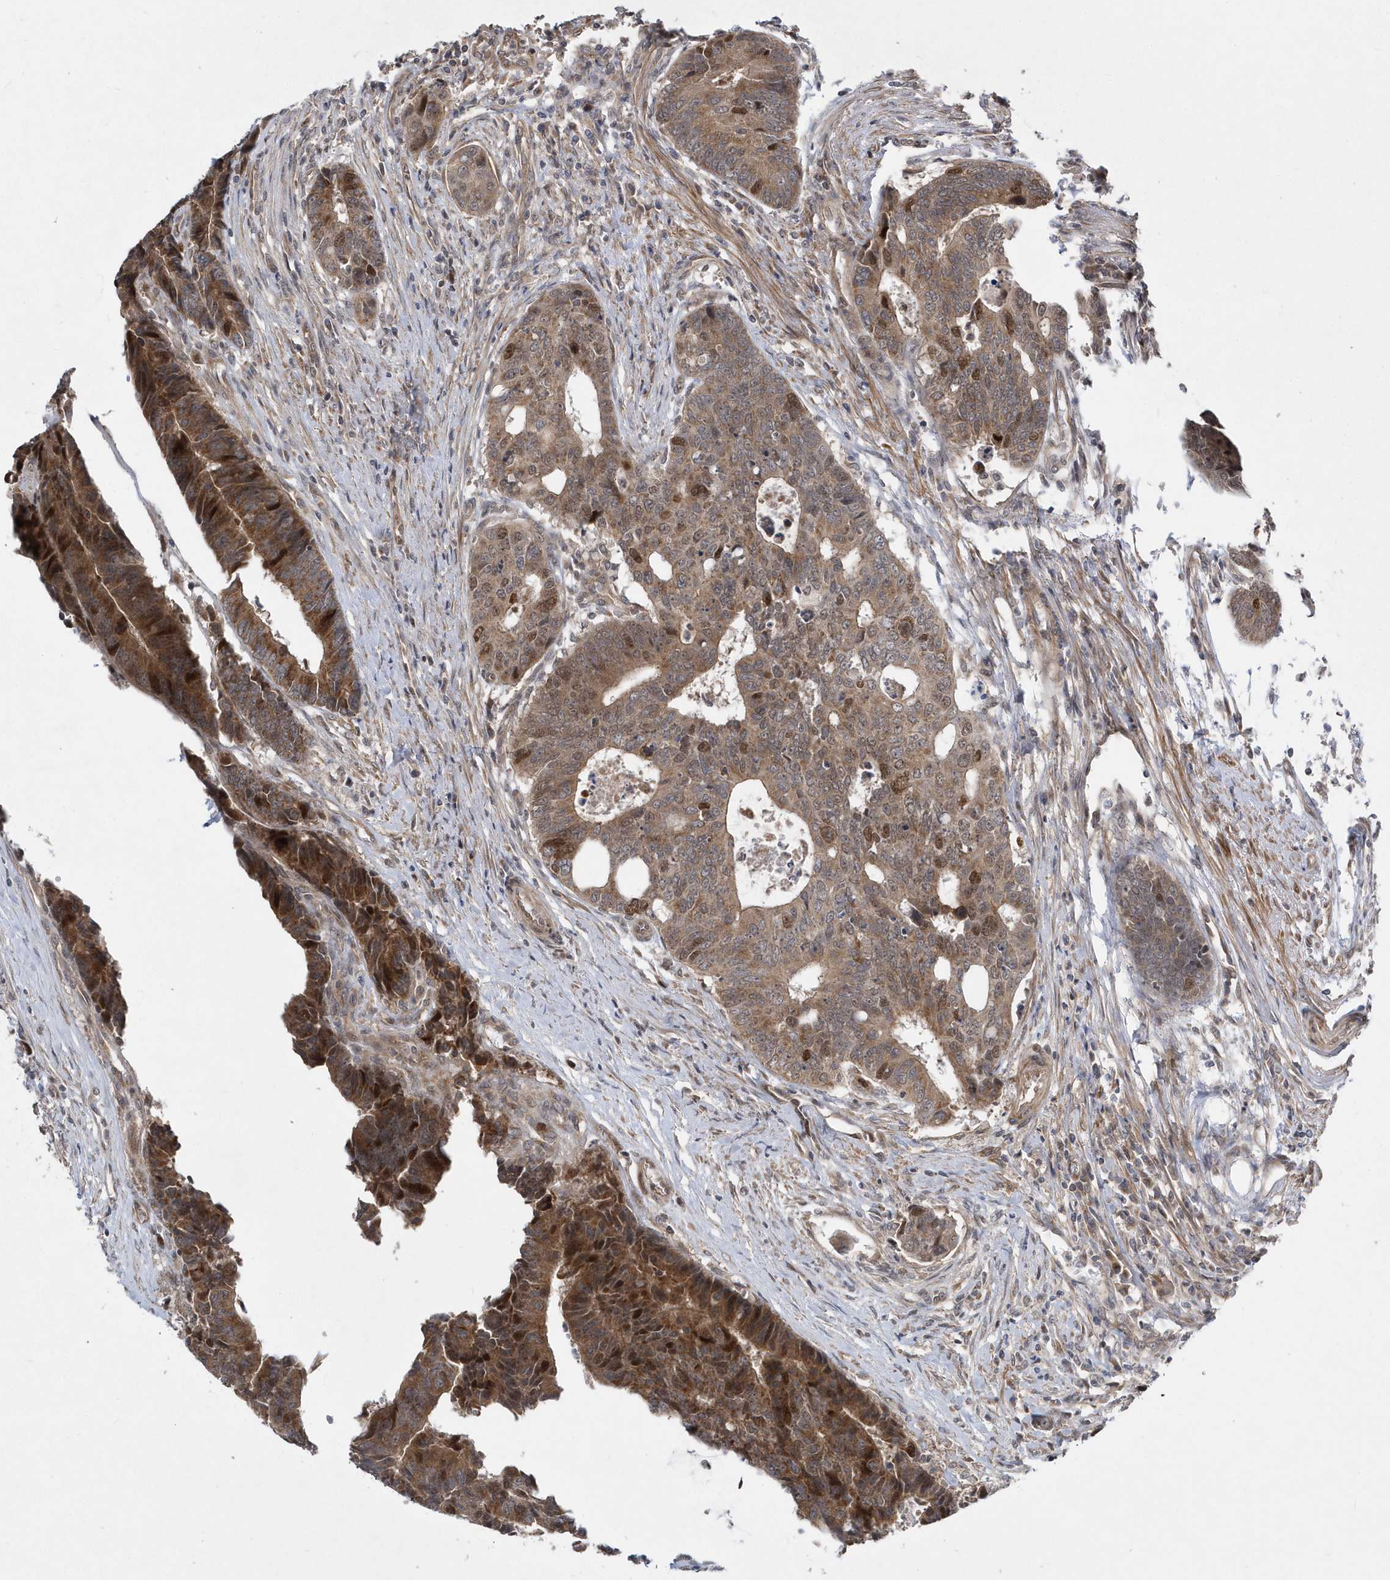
{"staining": {"intensity": "moderate", "quantity": "25%-75%", "location": "cytoplasmic/membranous,nuclear"}, "tissue": "colorectal cancer", "cell_type": "Tumor cells", "image_type": "cancer", "snomed": [{"axis": "morphology", "description": "Adenocarcinoma, NOS"}, {"axis": "topography", "description": "Rectum"}], "caption": "Immunohistochemical staining of colorectal cancer (adenocarcinoma) demonstrates moderate cytoplasmic/membranous and nuclear protein staining in about 25%-75% of tumor cells.", "gene": "MXI1", "patient": {"sex": "male", "age": 84}}